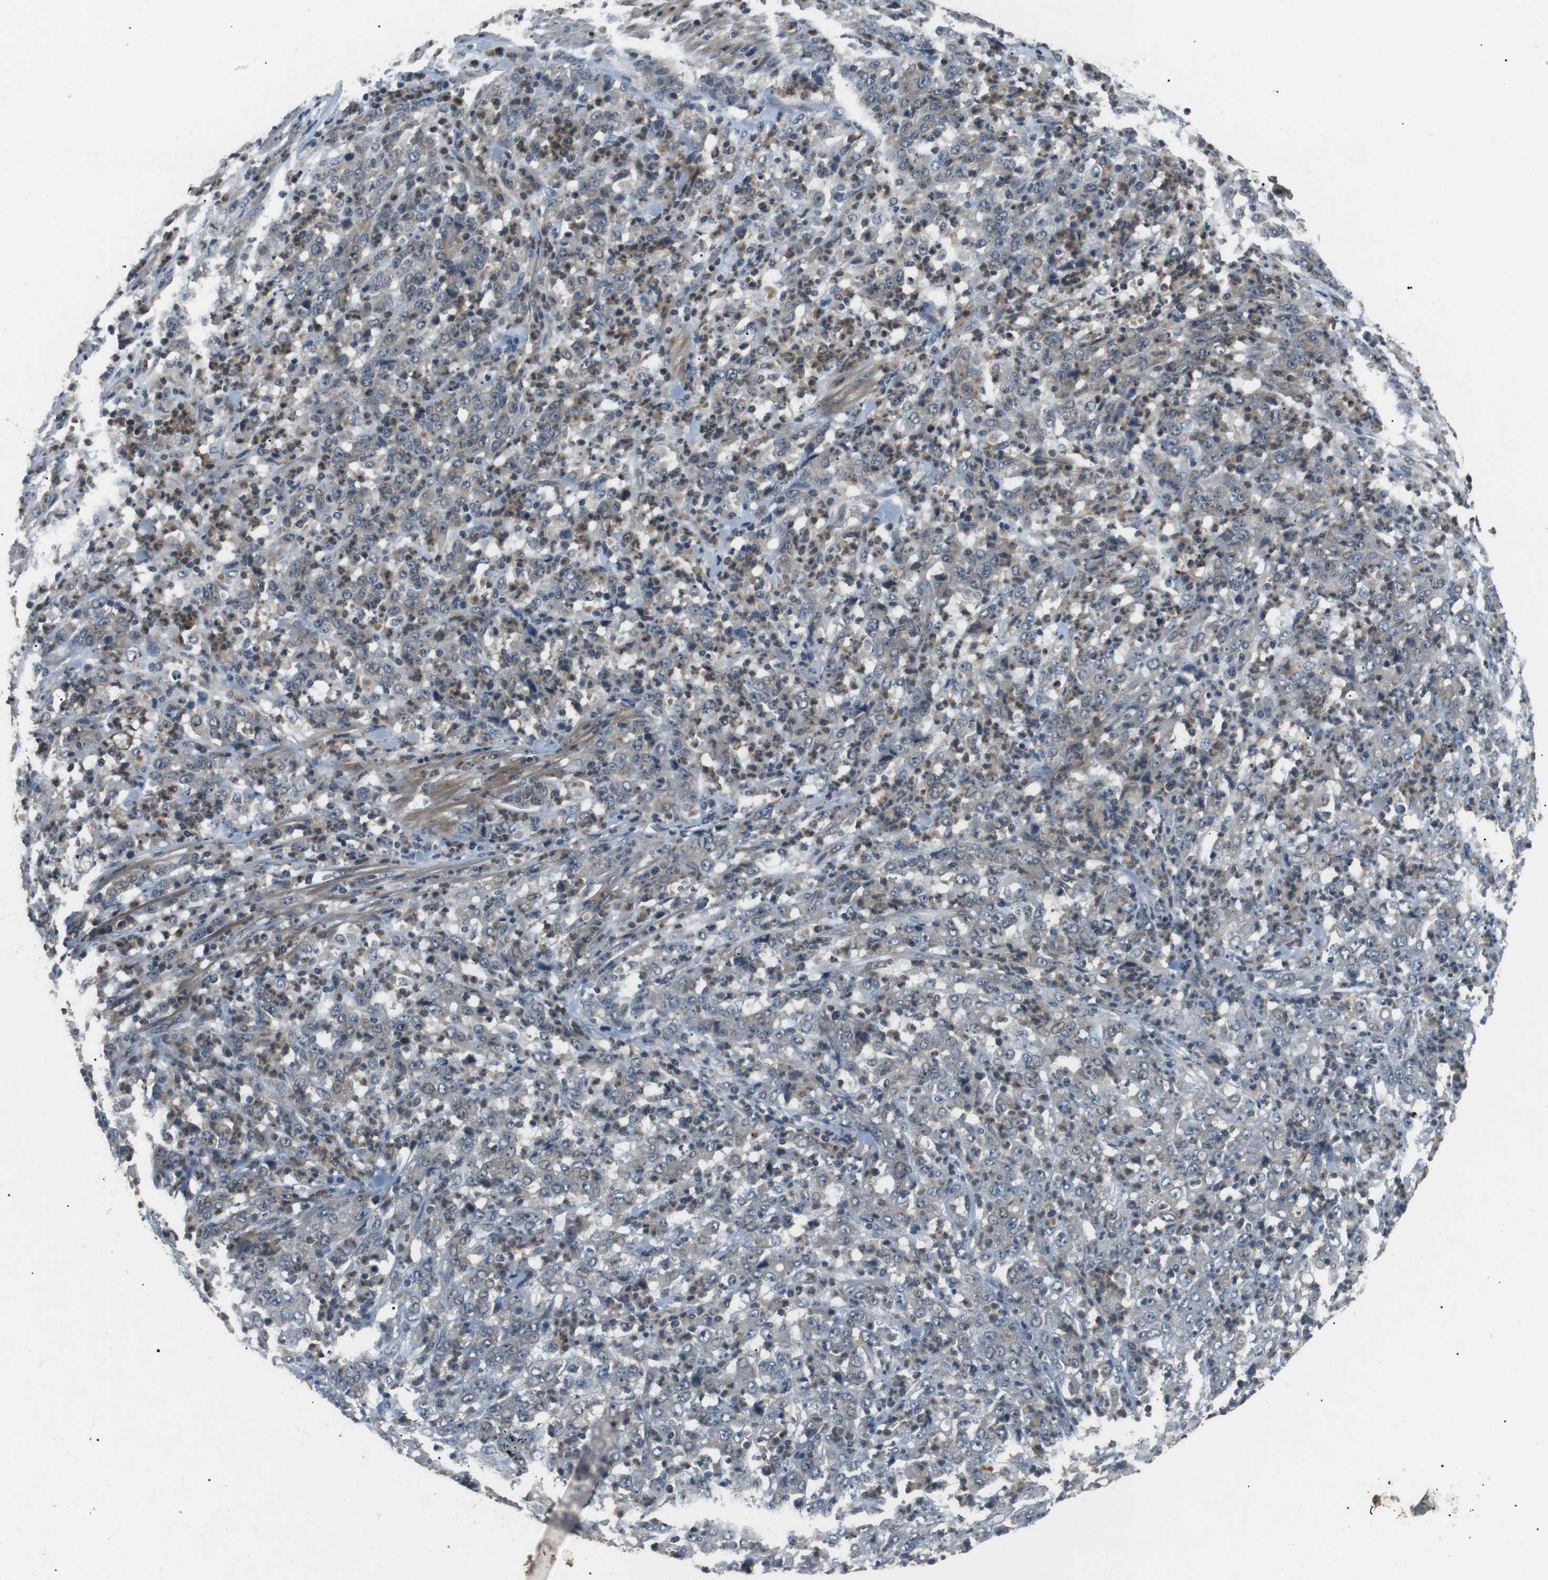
{"staining": {"intensity": "negative", "quantity": "none", "location": "none"}, "tissue": "stomach cancer", "cell_type": "Tumor cells", "image_type": "cancer", "snomed": [{"axis": "morphology", "description": "Adenocarcinoma, NOS"}, {"axis": "topography", "description": "Stomach, lower"}], "caption": "This is an immunohistochemistry (IHC) micrograph of stomach cancer (adenocarcinoma). There is no staining in tumor cells.", "gene": "NEK7", "patient": {"sex": "female", "age": 71}}